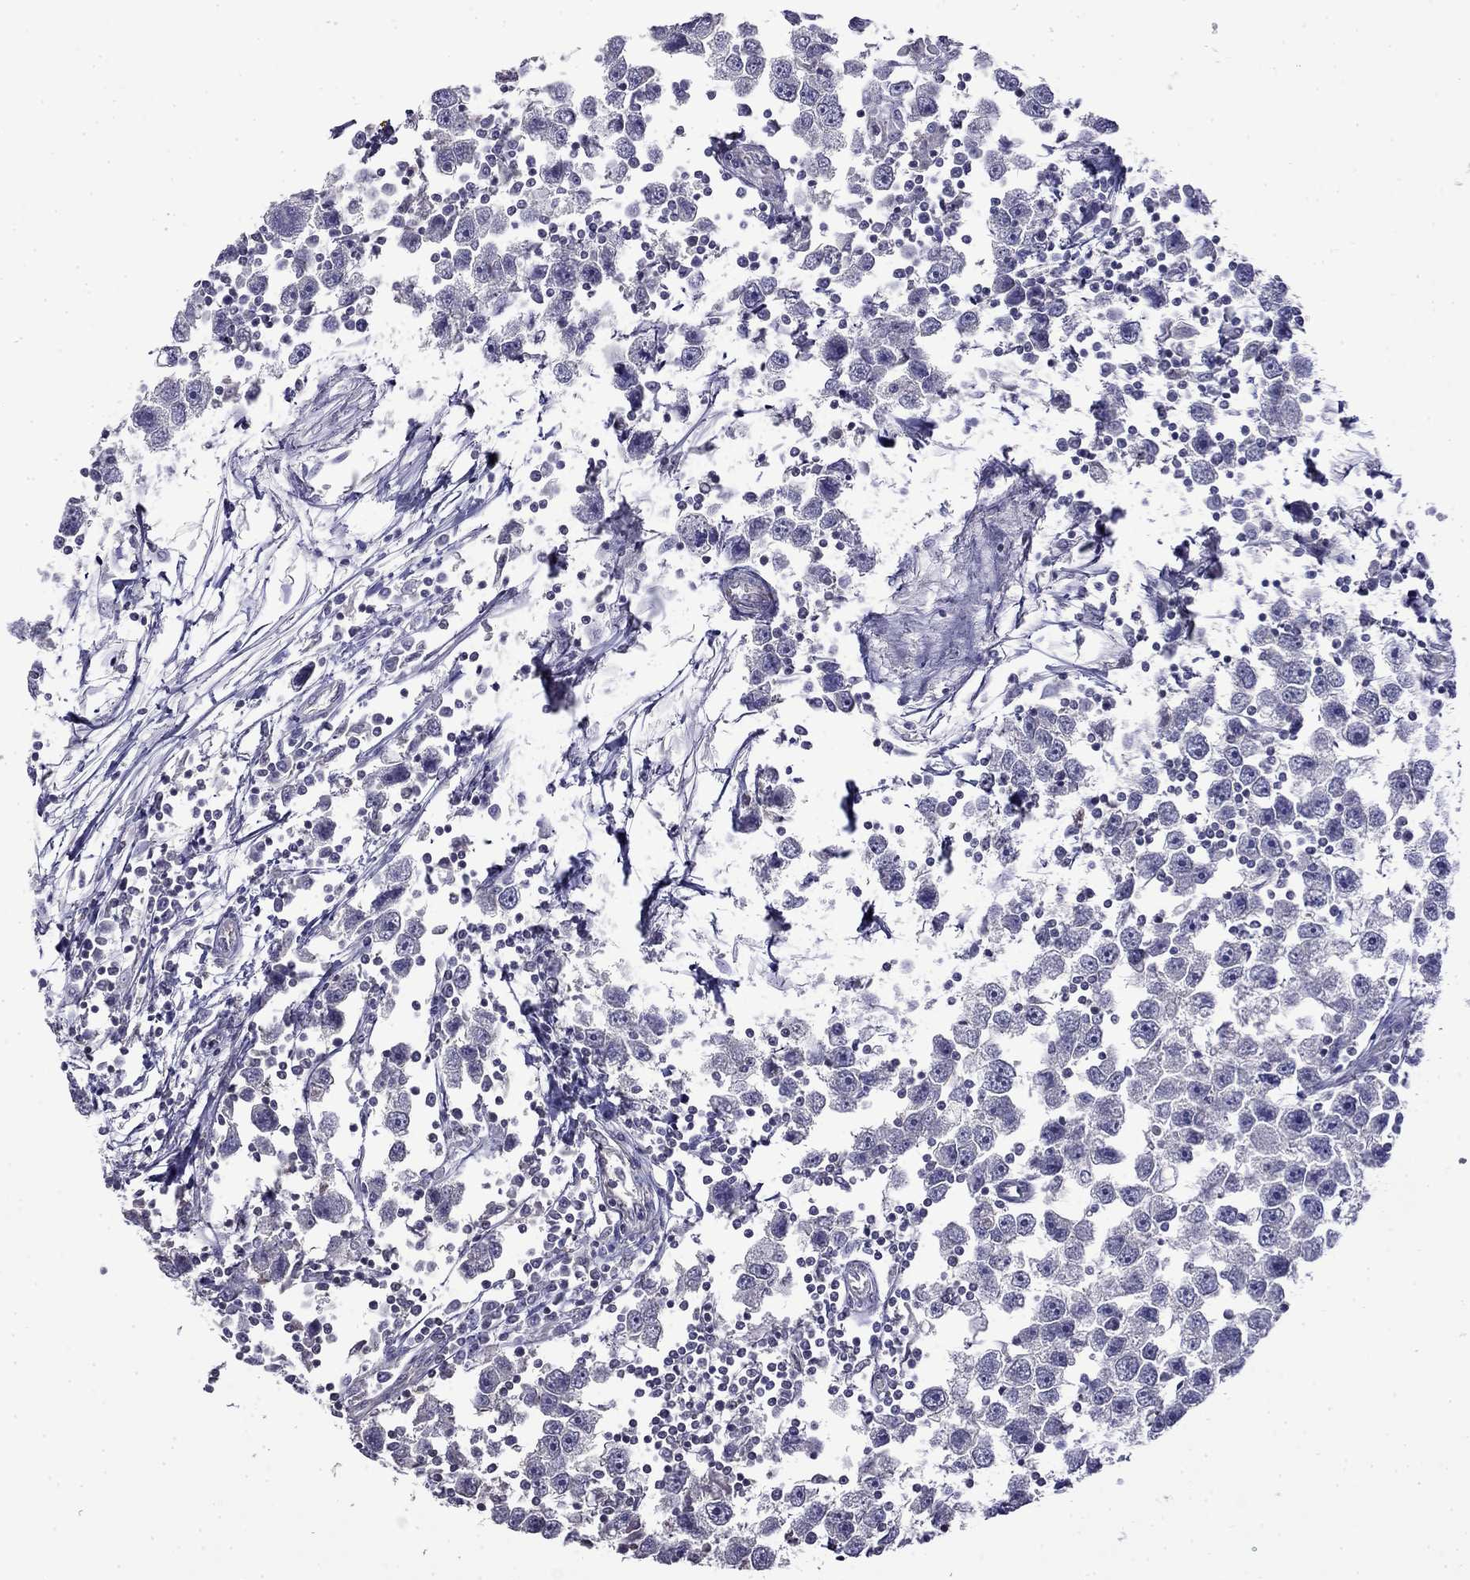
{"staining": {"intensity": "negative", "quantity": "none", "location": "none"}, "tissue": "testis cancer", "cell_type": "Tumor cells", "image_type": "cancer", "snomed": [{"axis": "morphology", "description": "Seminoma, NOS"}, {"axis": "topography", "description": "Testis"}], "caption": "An image of testis cancer (seminoma) stained for a protein shows no brown staining in tumor cells.", "gene": "GUCA1B", "patient": {"sex": "male", "age": 30}}